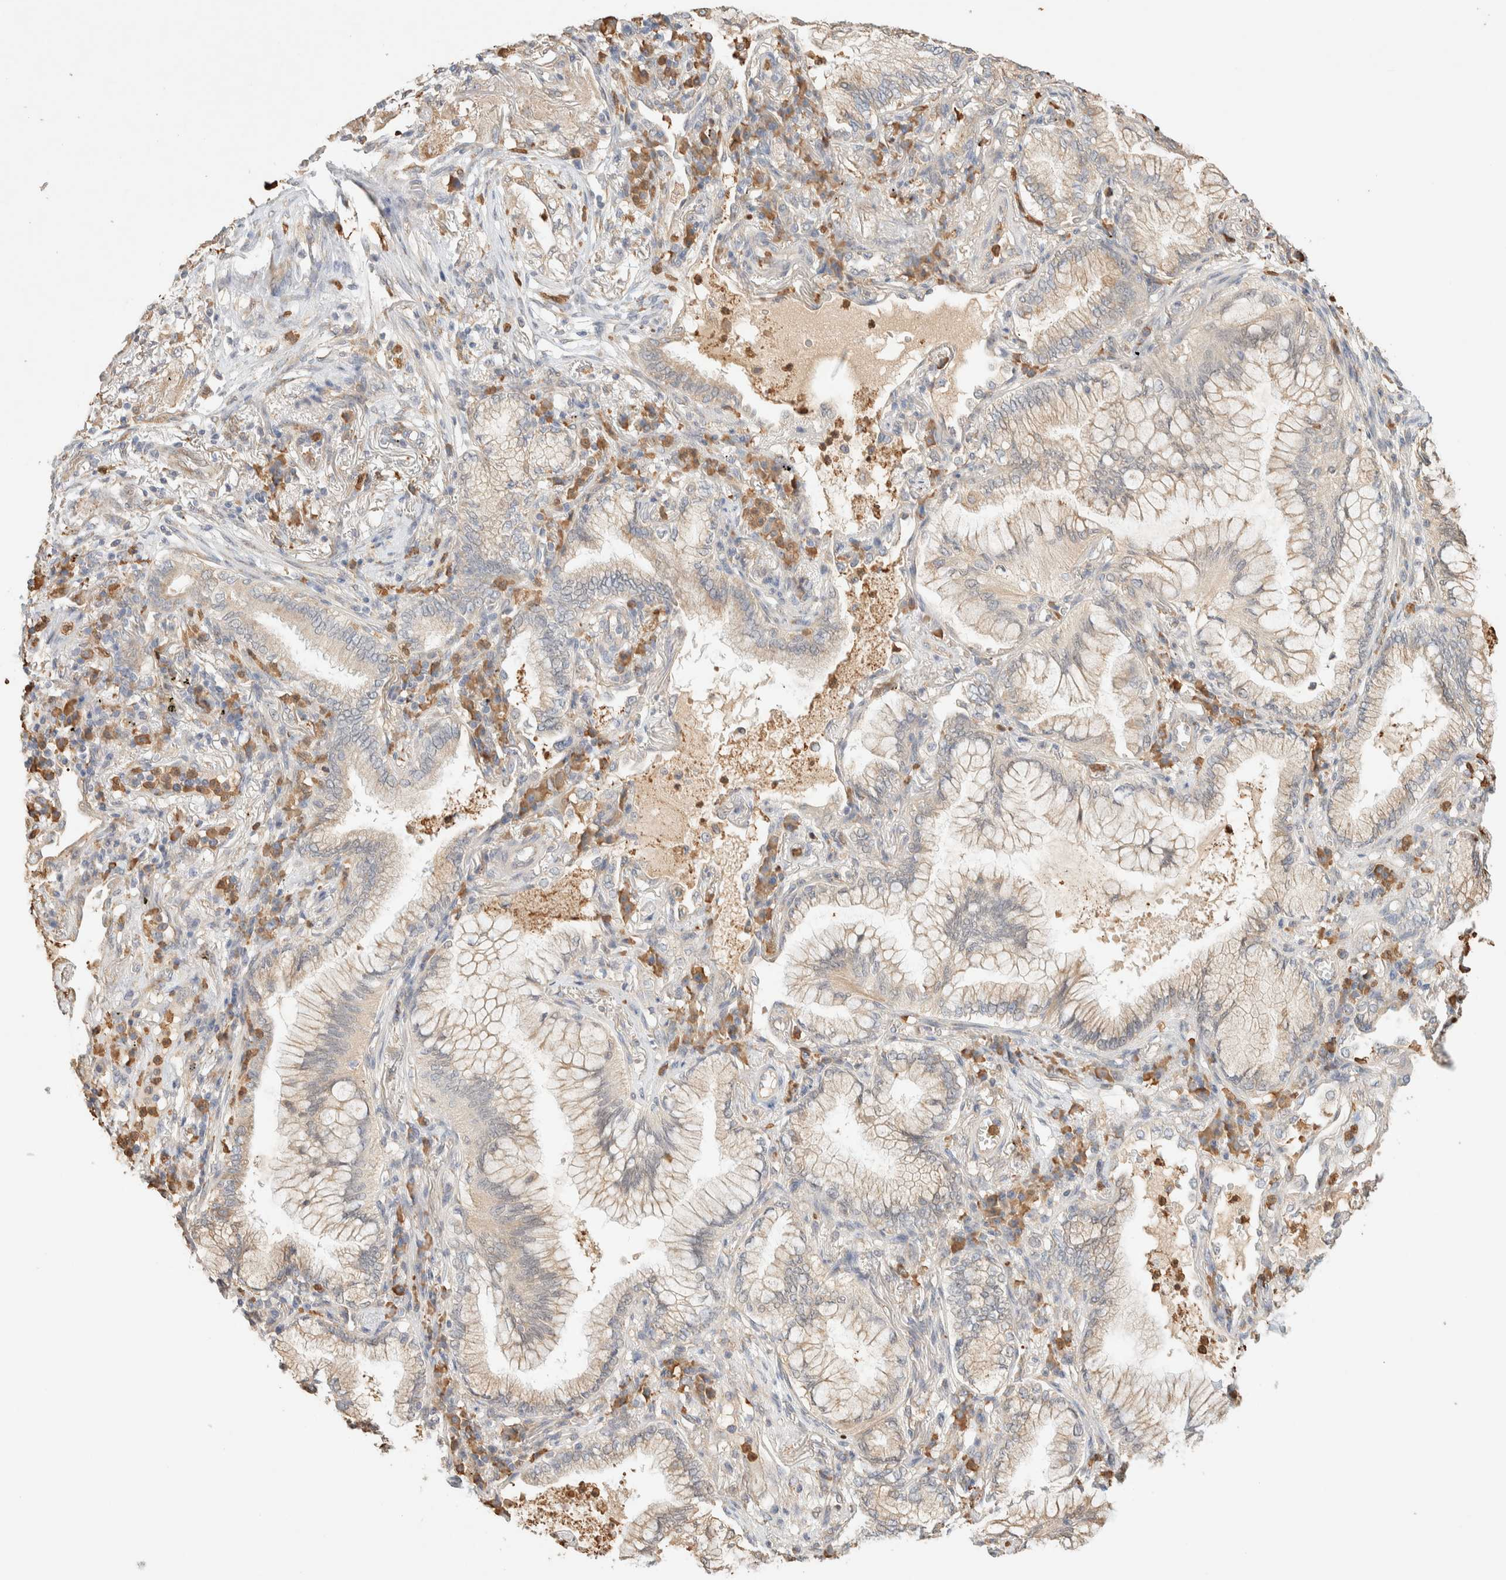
{"staining": {"intensity": "weak", "quantity": ">75%", "location": "cytoplasmic/membranous"}, "tissue": "lung cancer", "cell_type": "Tumor cells", "image_type": "cancer", "snomed": [{"axis": "morphology", "description": "Adenocarcinoma, NOS"}, {"axis": "topography", "description": "Lung"}], "caption": "There is low levels of weak cytoplasmic/membranous expression in tumor cells of adenocarcinoma (lung), as demonstrated by immunohistochemical staining (brown color).", "gene": "TTC3", "patient": {"sex": "female", "age": 70}}